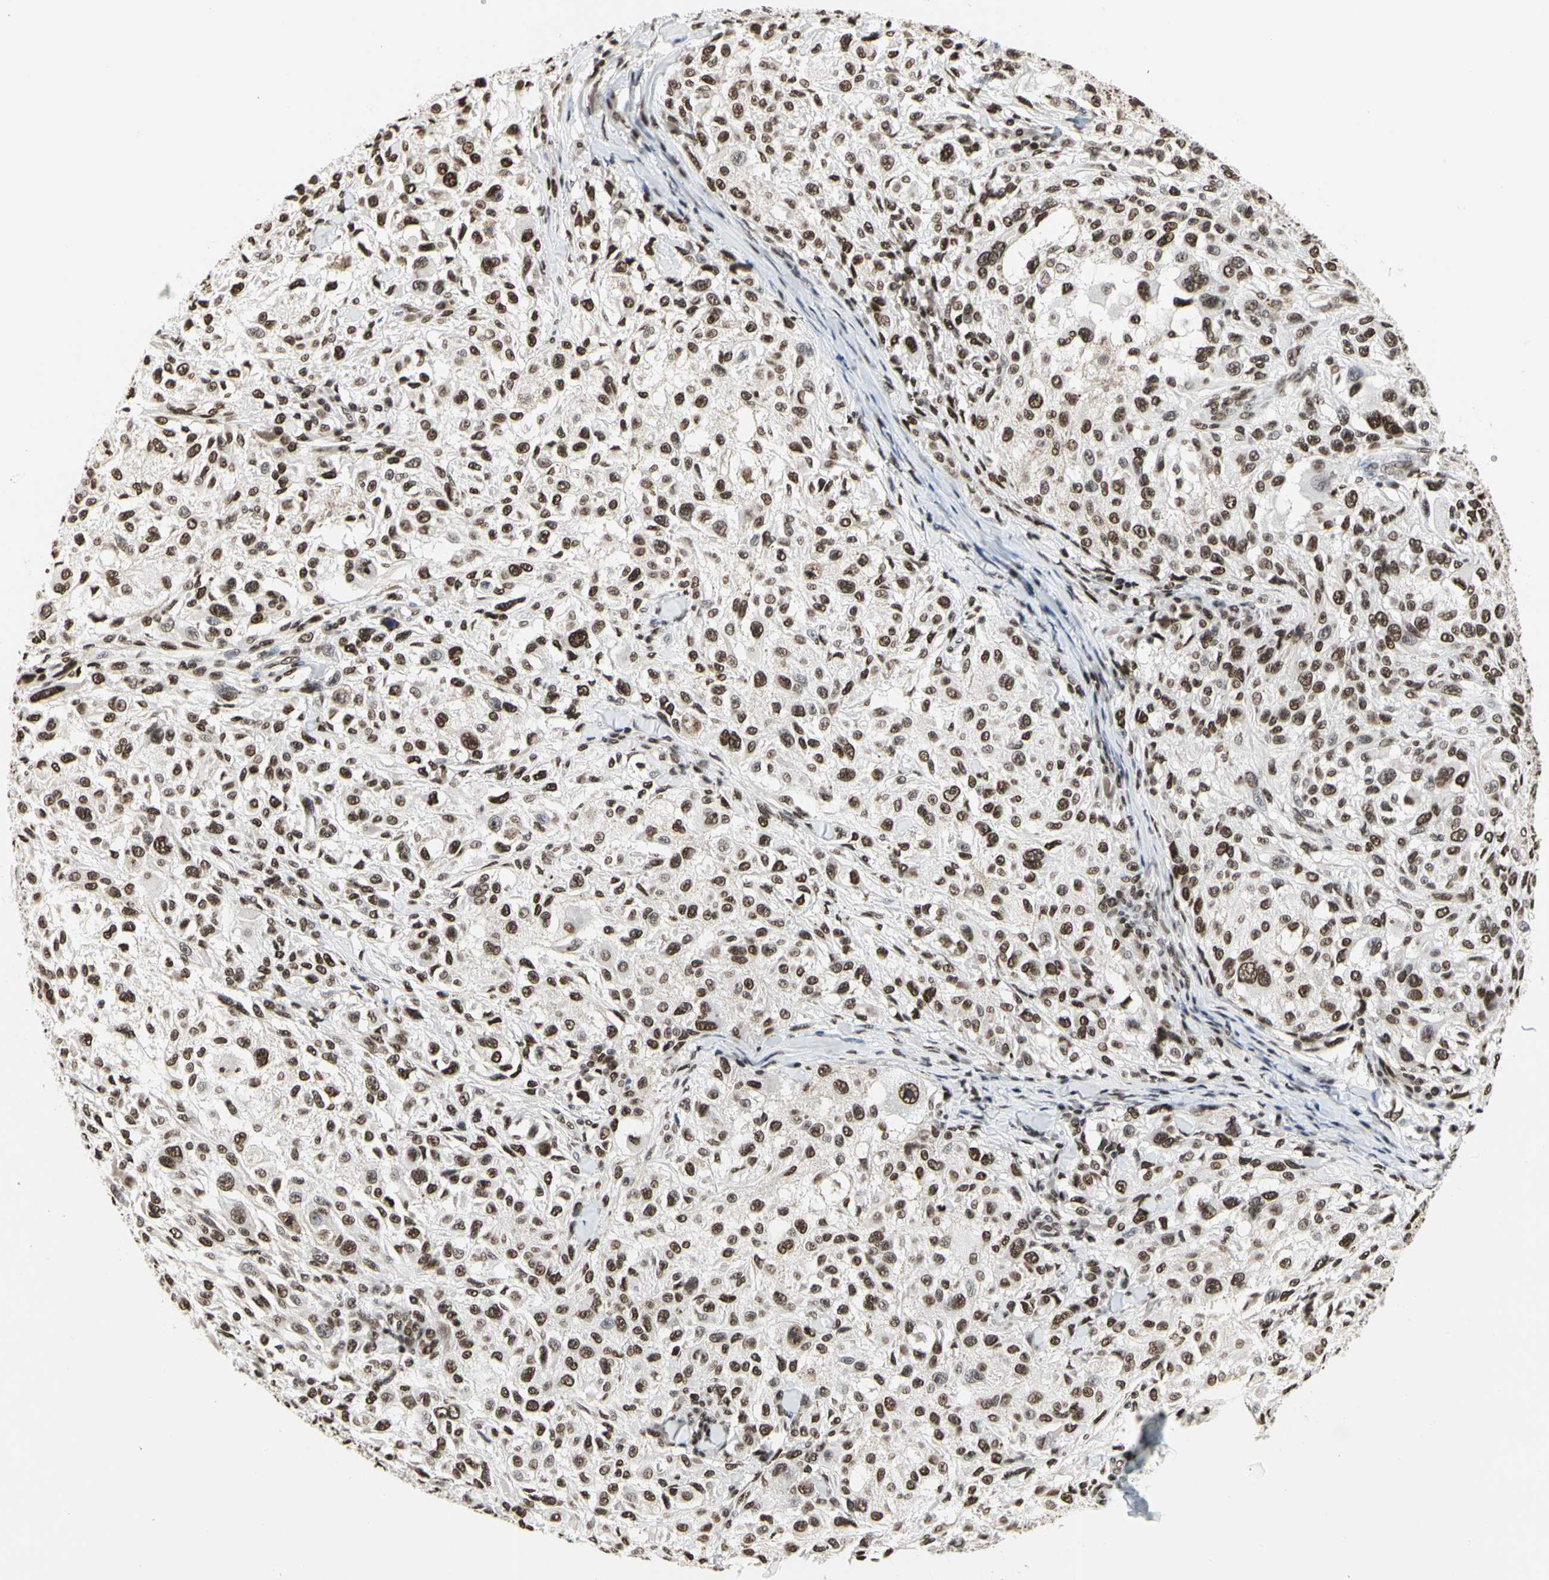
{"staining": {"intensity": "moderate", "quantity": ">75%", "location": "nuclear"}, "tissue": "melanoma", "cell_type": "Tumor cells", "image_type": "cancer", "snomed": [{"axis": "morphology", "description": "Necrosis, NOS"}, {"axis": "morphology", "description": "Malignant melanoma, NOS"}, {"axis": "topography", "description": "Skin"}], "caption": "Immunohistochemical staining of melanoma reveals medium levels of moderate nuclear protein expression in approximately >75% of tumor cells.", "gene": "PRMT3", "patient": {"sex": "female", "age": 87}}